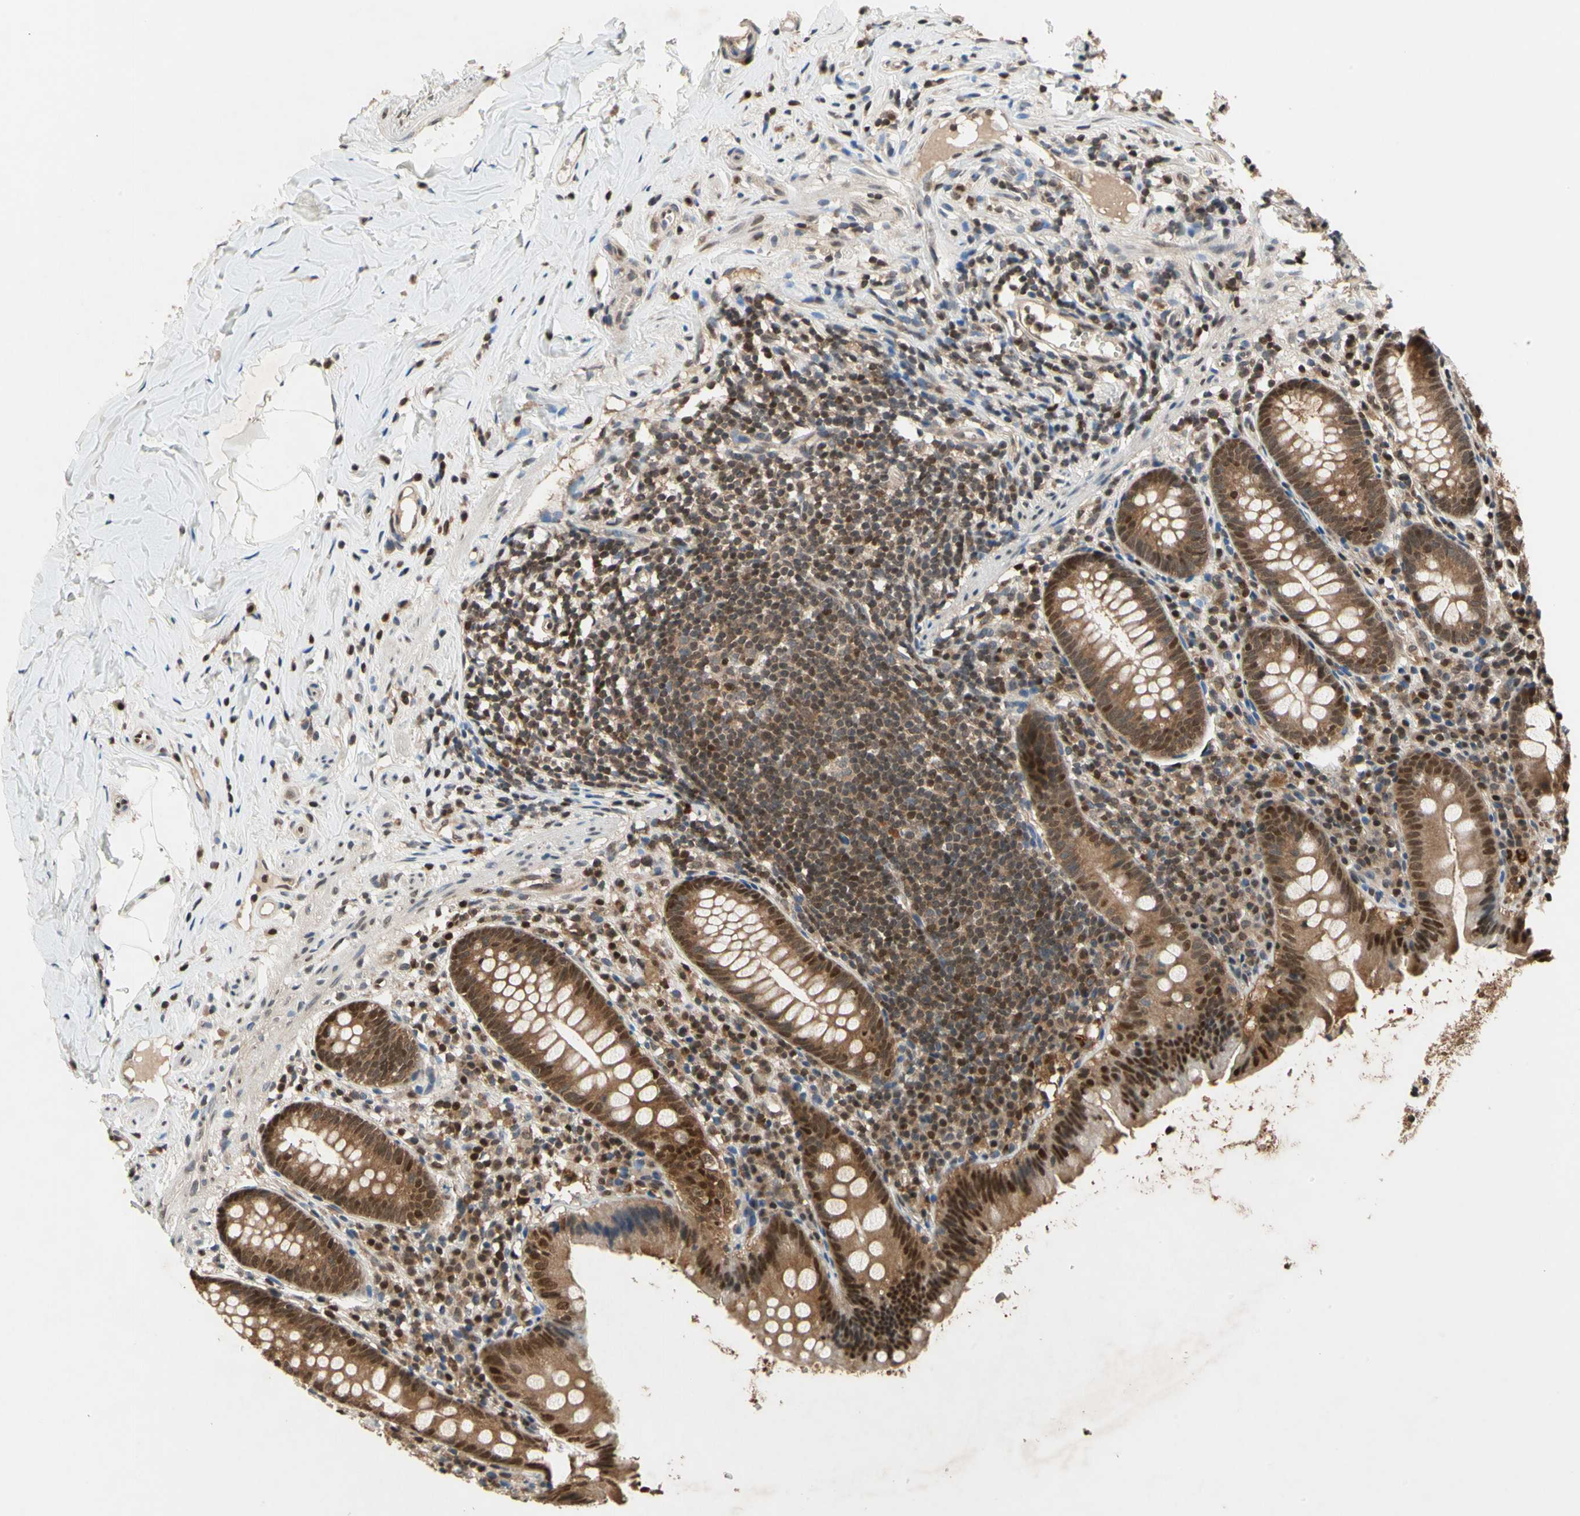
{"staining": {"intensity": "moderate", "quantity": ">75%", "location": "cytoplasmic/membranous,nuclear"}, "tissue": "appendix", "cell_type": "Glandular cells", "image_type": "normal", "snomed": [{"axis": "morphology", "description": "Normal tissue, NOS"}, {"axis": "topography", "description": "Appendix"}], "caption": "This micrograph exhibits immunohistochemistry staining of unremarkable human appendix, with medium moderate cytoplasmic/membranous,nuclear positivity in approximately >75% of glandular cells.", "gene": "GSR", "patient": {"sex": "male", "age": 52}}